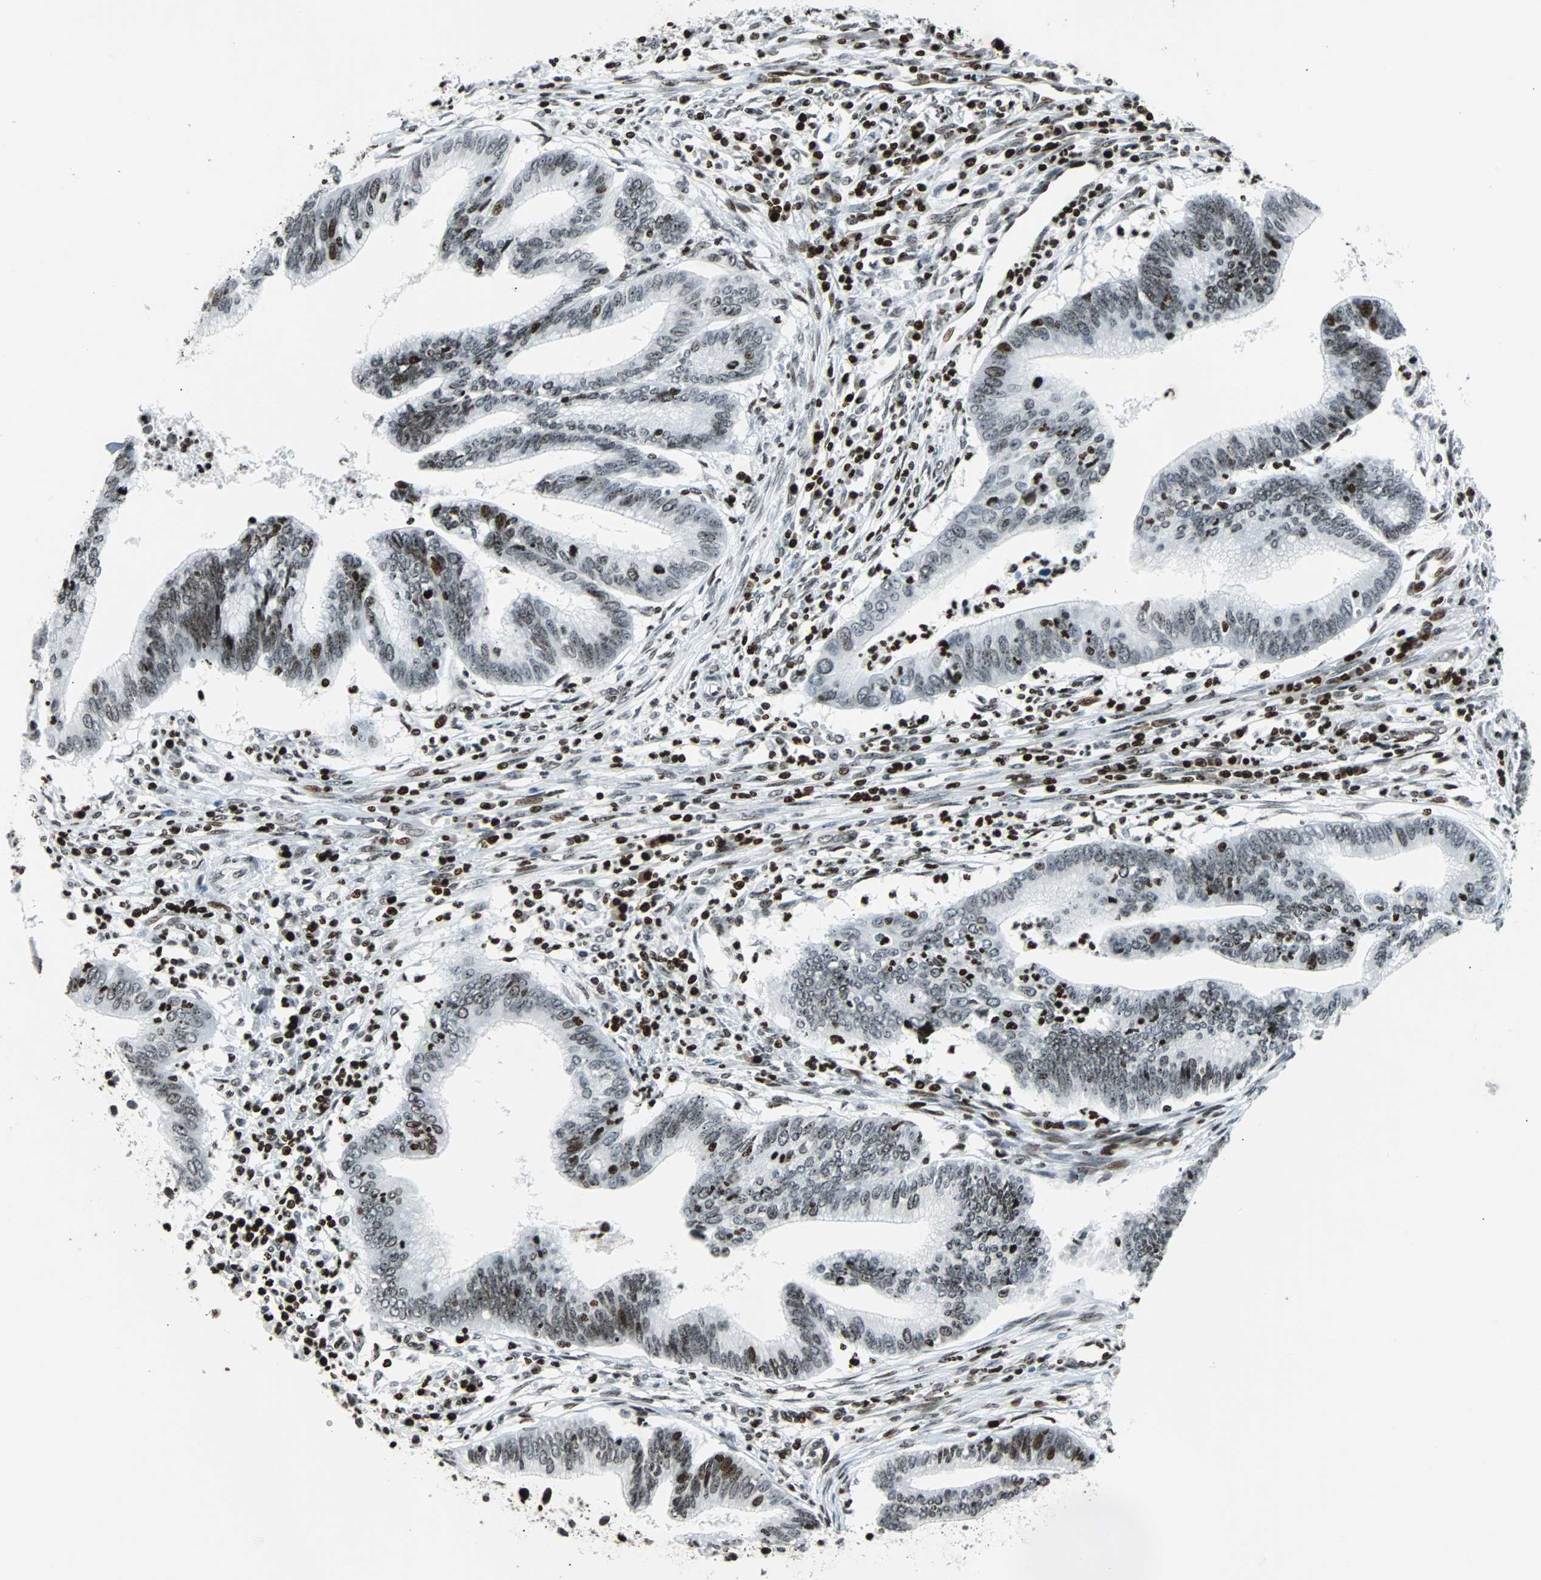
{"staining": {"intensity": "moderate", "quantity": "25%-75%", "location": "nuclear"}, "tissue": "cervical cancer", "cell_type": "Tumor cells", "image_type": "cancer", "snomed": [{"axis": "morphology", "description": "Adenocarcinoma, NOS"}, {"axis": "topography", "description": "Cervix"}], "caption": "About 25%-75% of tumor cells in adenocarcinoma (cervical) exhibit moderate nuclear protein positivity as visualized by brown immunohistochemical staining.", "gene": "ZNF131", "patient": {"sex": "female", "age": 36}}